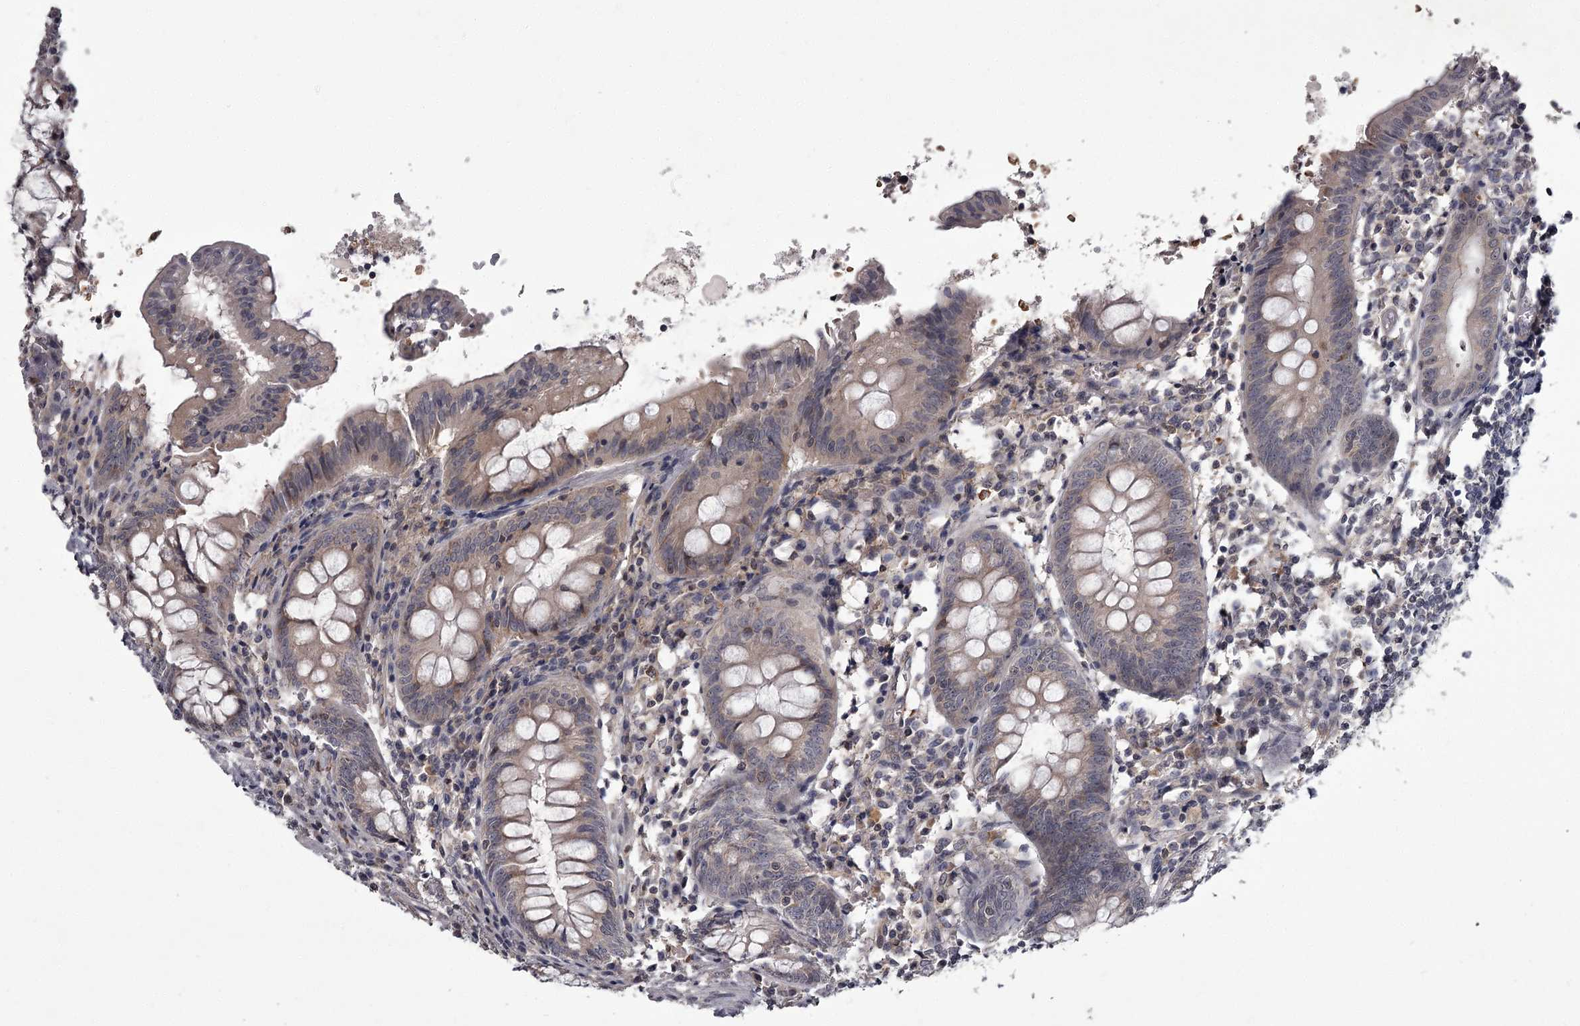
{"staining": {"intensity": "weak", "quantity": "25%-75%", "location": "cytoplasmic/membranous"}, "tissue": "appendix", "cell_type": "Glandular cells", "image_type": "normal", "snomed": [{"axis": "morphology", "description": "Normal tissue, NOS"}, {"axis": "topography", "description": "Appendix"}], "caption": "This photomicrograph displays immunohistochemistry staining of benign human appendix, with low weak cytoplasmic/membranous staining in approximately 25%-75% of glandular cells.", "gene": "CCDC92", "patient": {"sex": "female", "age": 54}}